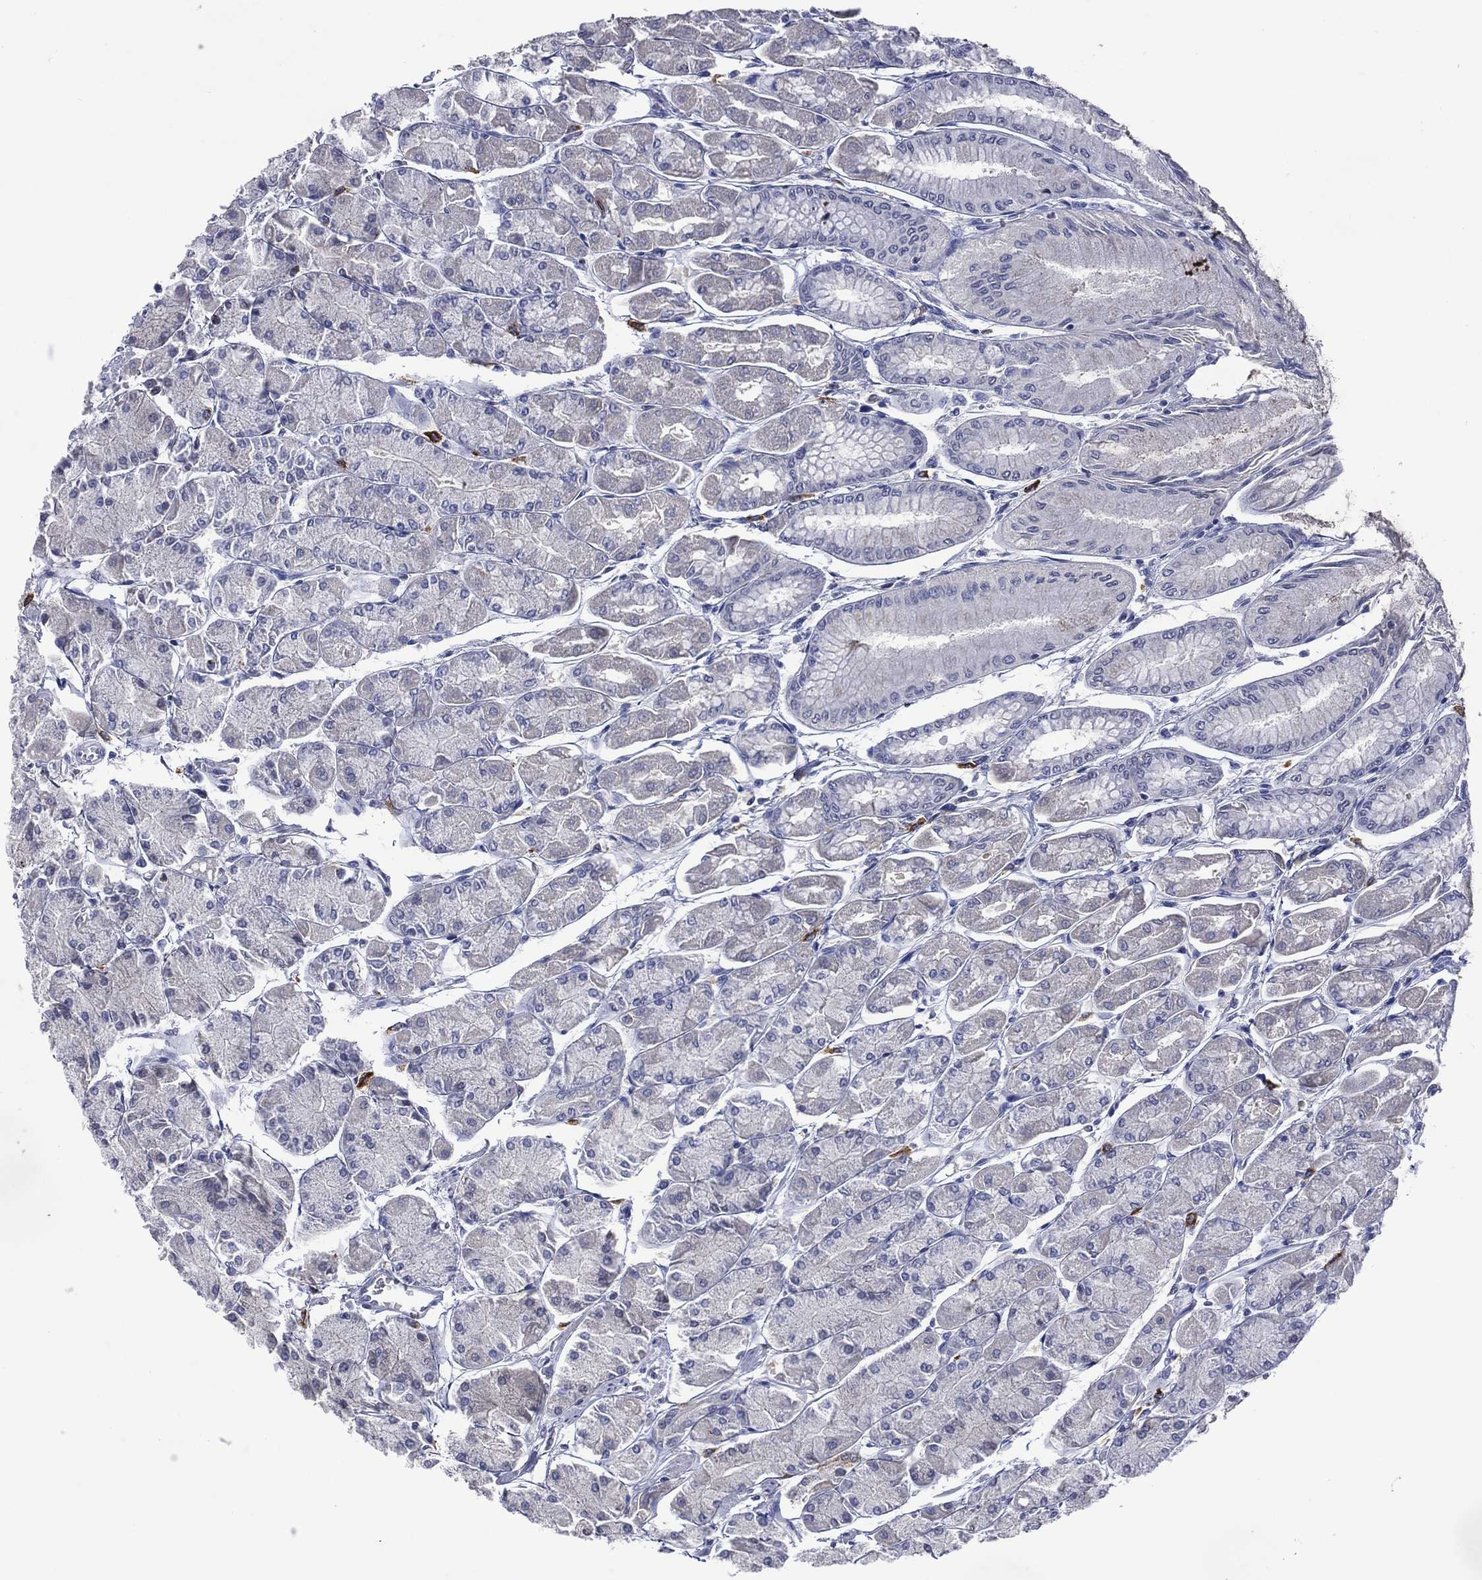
{"staining": {"intensity": "negative", "quantity": "none", "location": "none"}, "tissue": "stomach", "cell_type": "Glandular cells", "image_type": "normal", "snomed": [{"axis": "morphology", "description": "Normal tissue, NOS"}, {"axis": "topography", "description": "Stomach, upper"}], "caption": "Micrograph shows no protein positivity in glandular cells of unremarkable stomach. Nuclei are stained in blue.", "gene": "ASB10", "patient": {"sex": "male", "age": 60}}